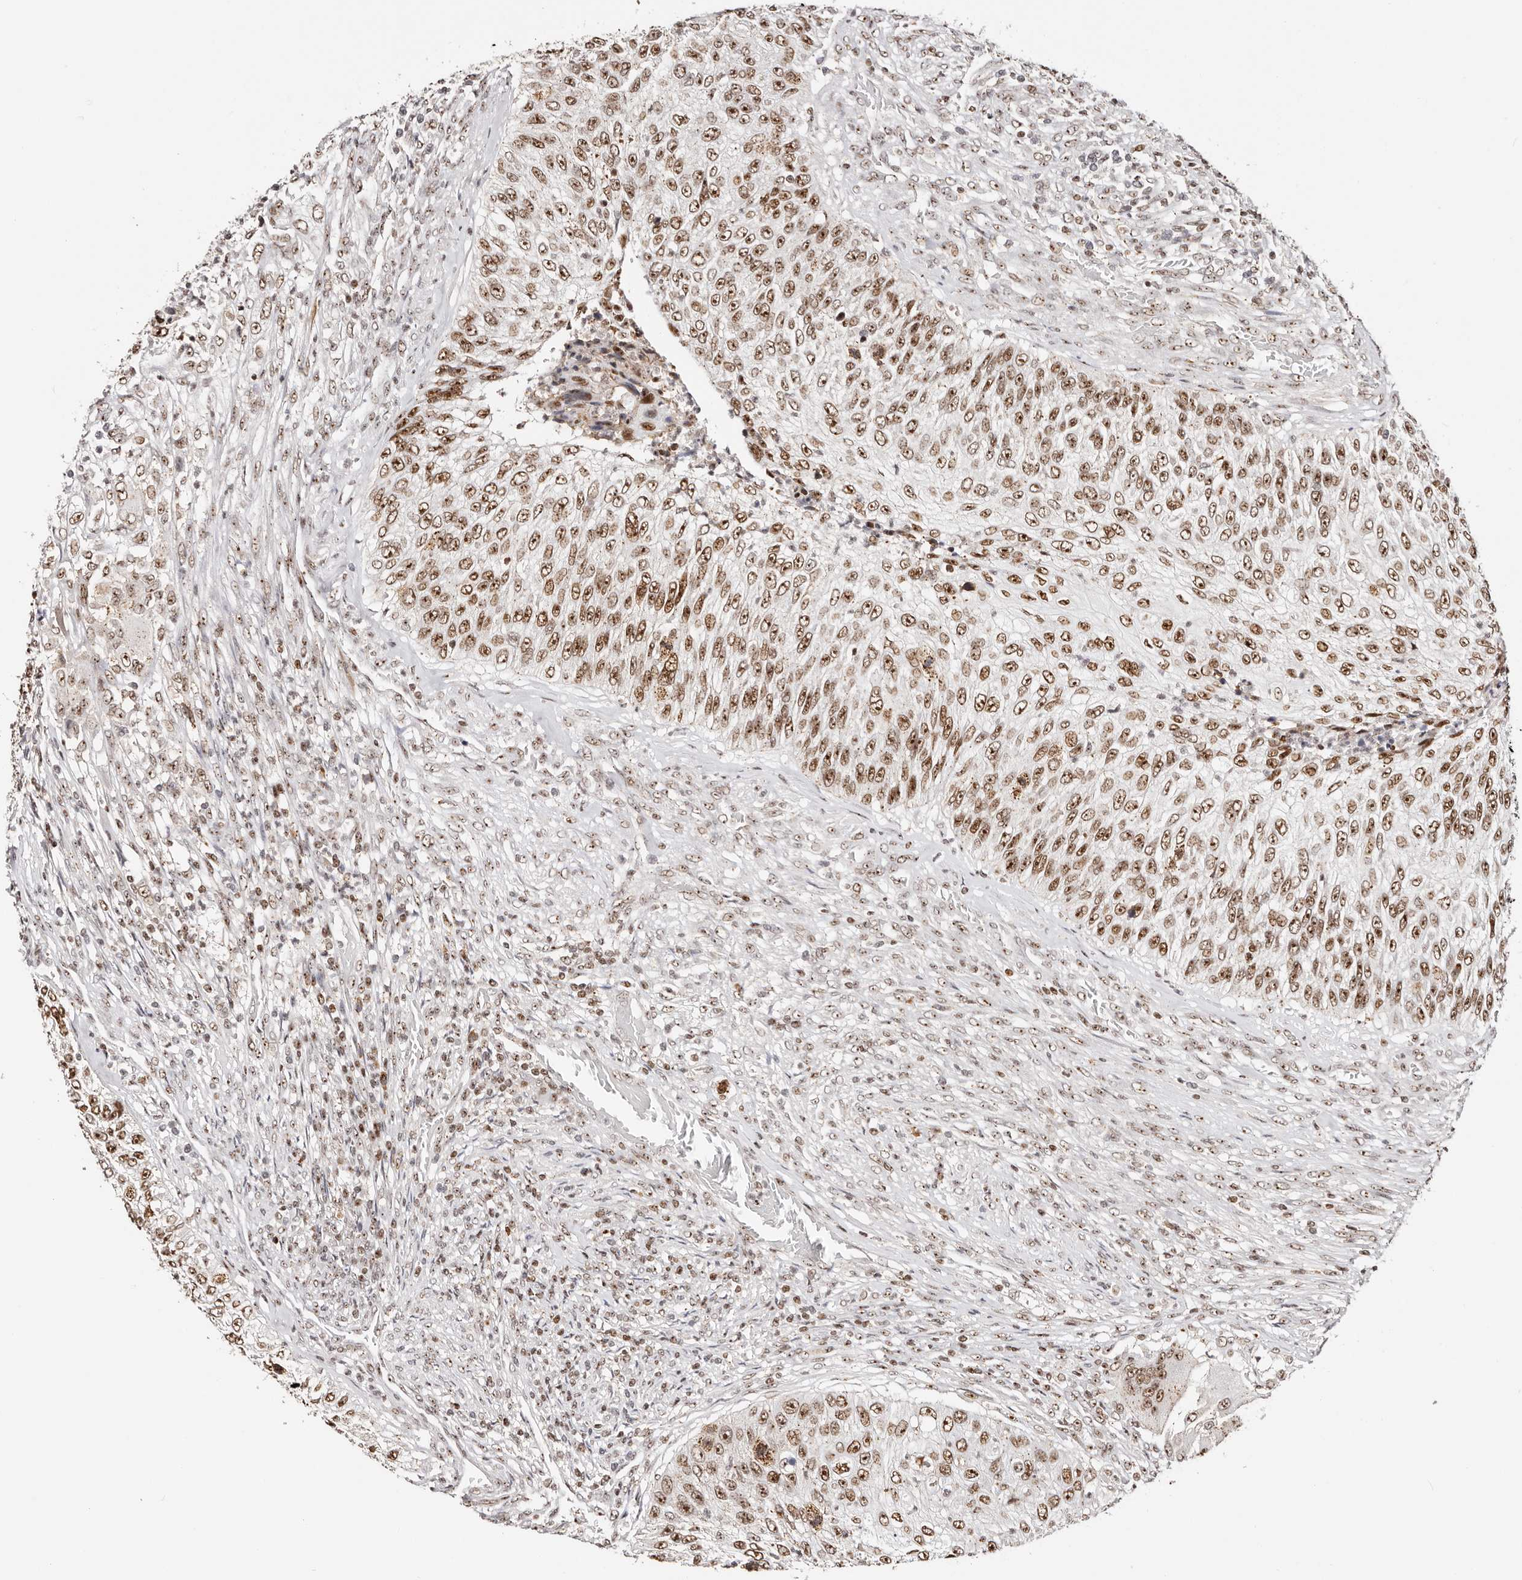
{"staining": {"intensity": "moderate", "quantity": ">75%", "location": "nuclear"}, "tissue": "urothelial cancer", "cell_type": "Tumor cells", "image_type": "cancer", "snomed": [{"axis": "morphology", "description": "Urothelial carcinoma, High grade"}, {"axis": "topography", "description": "Urinary bladder"}], "caption": "Human urothelial carcinoma (high-grade) stained for a protein (brown) reveals moderate nuclear positive expression in approximately >75% of tumor cells.", "gene": "IQGAP3", "patient": {"sex": "female", "age": 60}}